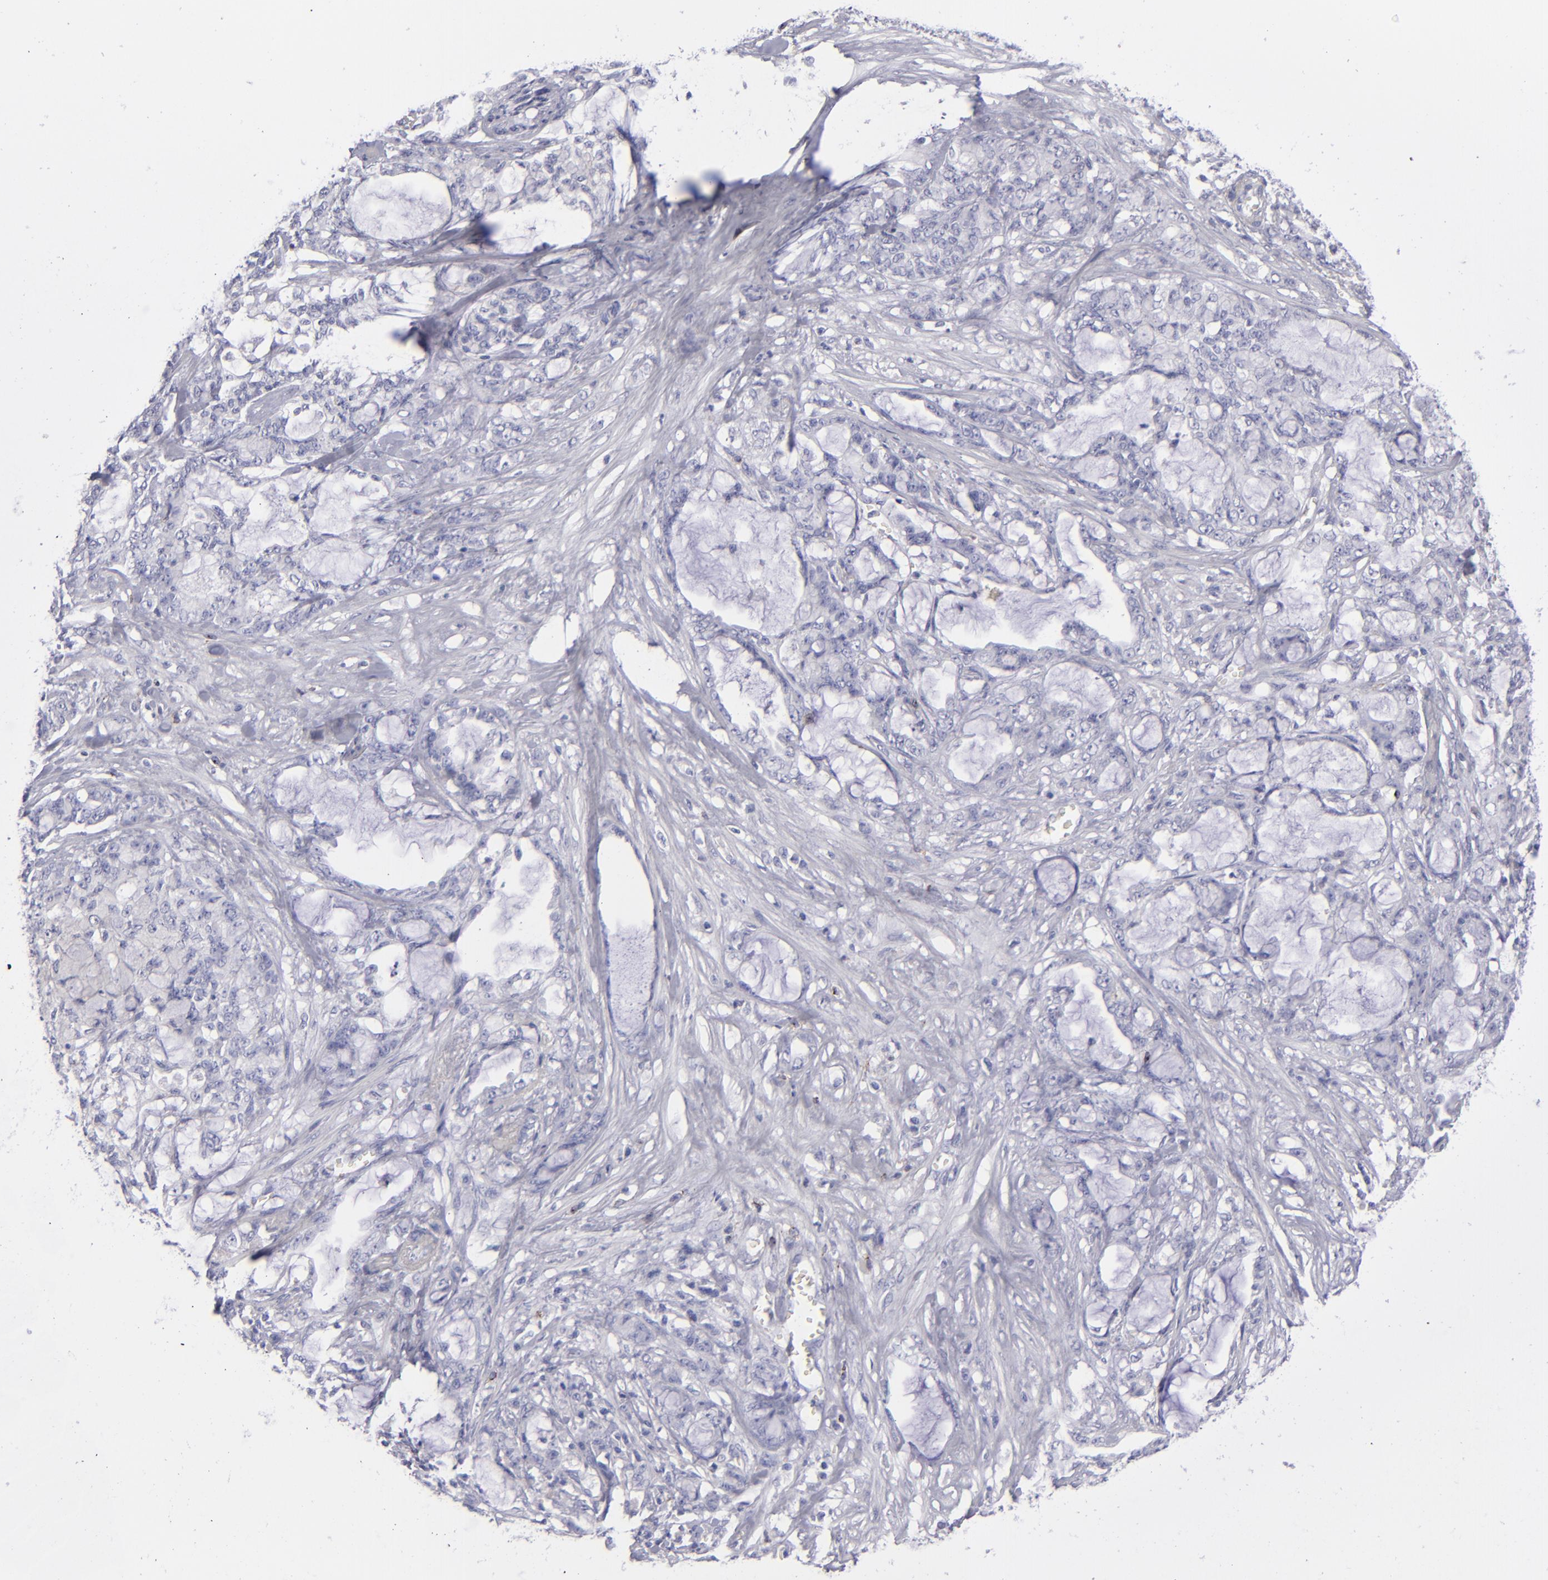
{"staining": {"intensity": "negative", "quantity": "none", "location": "none"}, "tissue": "pancreatic cancer", "cell_type": "Tumor cells", "image_type": "cancer", "snomed": [{"axis": "morphology", "description": "Adenocarcinoma, NOS"}, {"axis": "topography", "description": "Pancreas"}], "caption": "A high-resolution photomicrograph shows immunohistochemistry staining of adenocarcinoma (pancreatic), which displays no significant staining in tumor cells.", "gene": "CD2", "patient": {"sex": "female", "age": 73}}